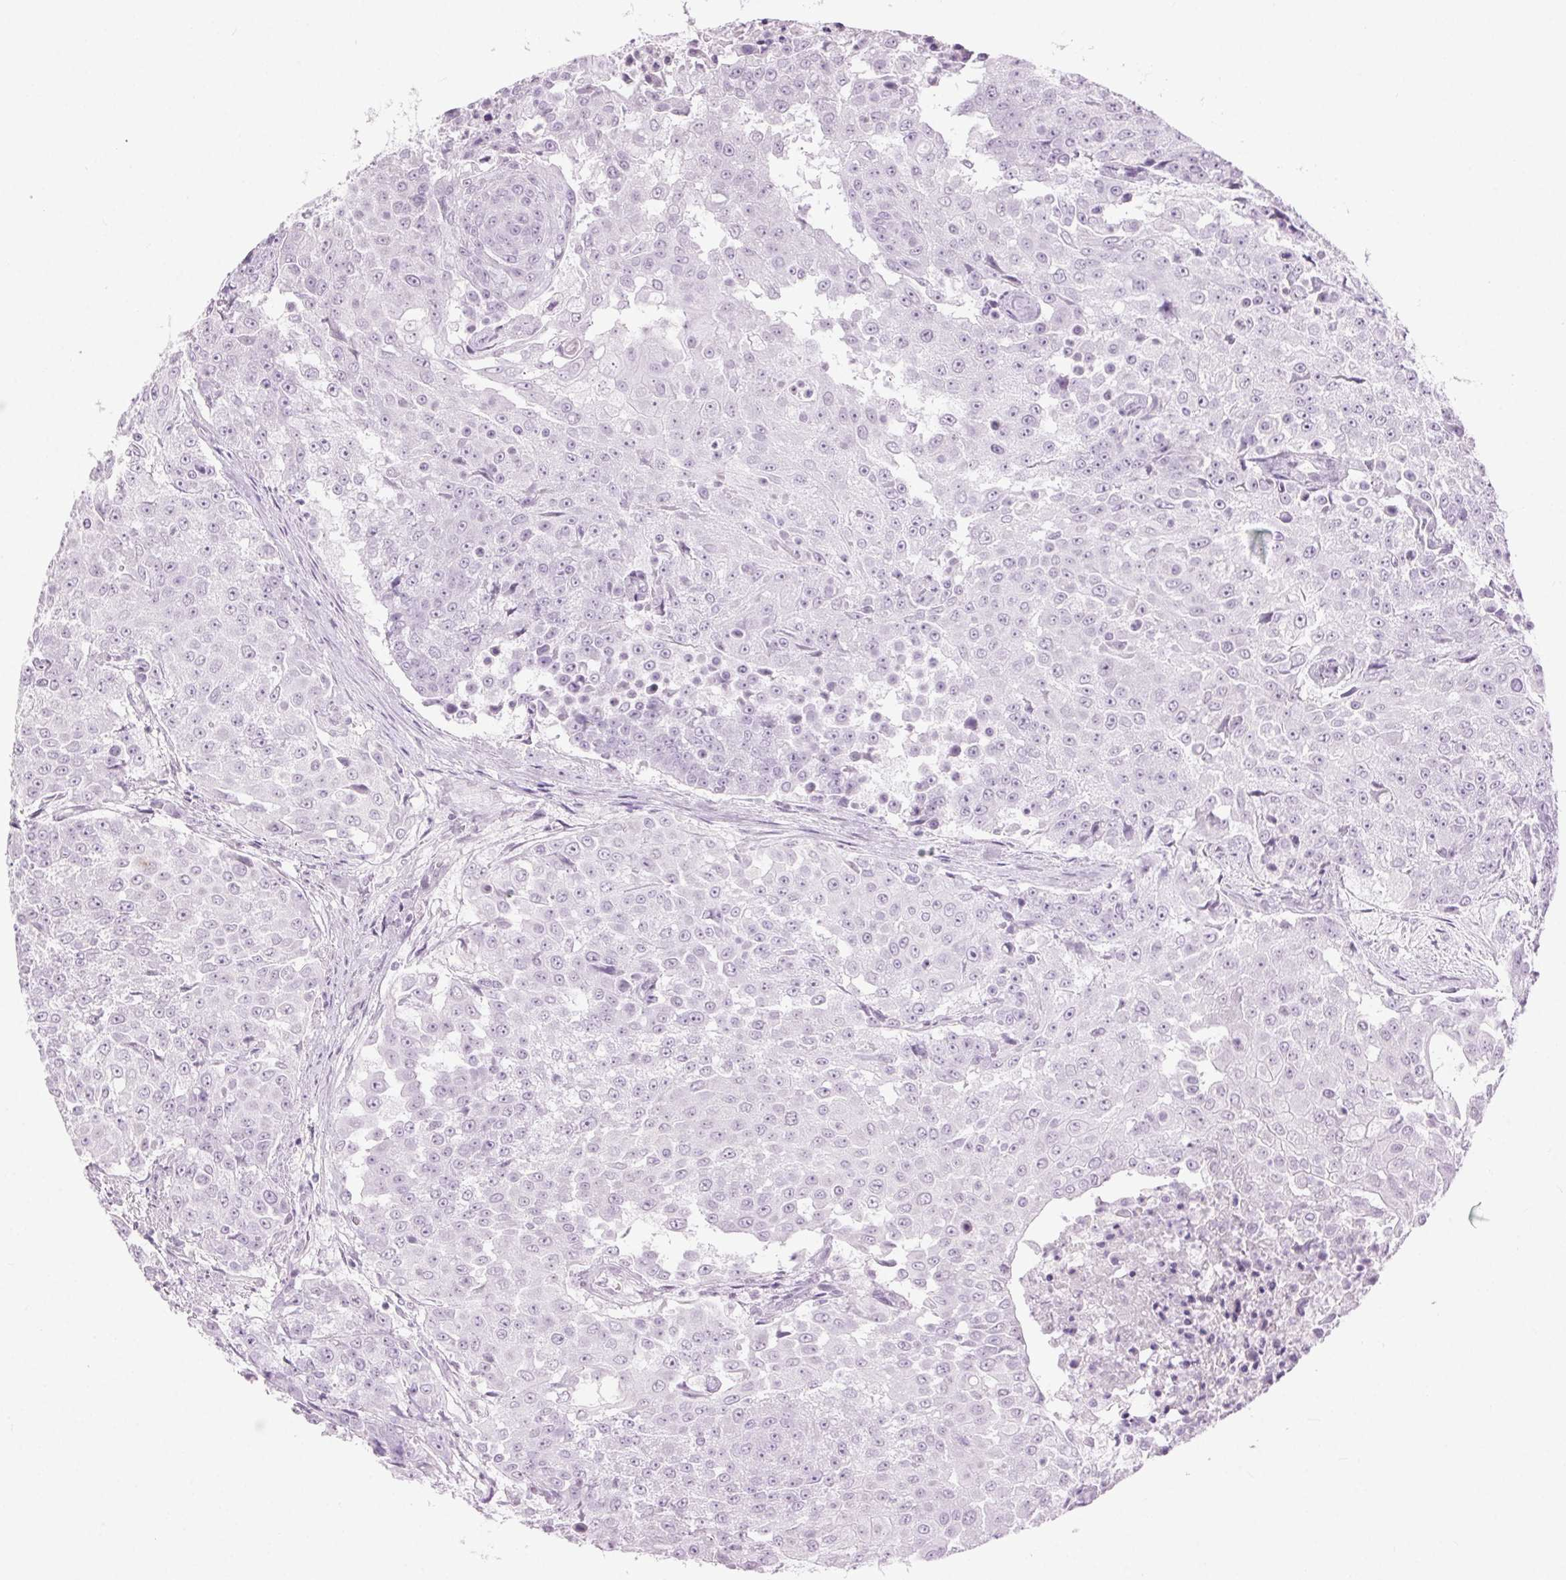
{"staining": {"intensity": "negative", "quantity": "none", "location": "none"}, "tissue": "urothelial cancer", "cell_type": "Tumor cells", "image_type": "cancer", "snomed": [{"axis": "morphology", "description": "Urothelial carcinoma, High grade"}, {"axis": "topography", "description": "Urinary bladder"}], "caption": "IHC photomicrograph of high-grade urothelial carcinoma stained for a protein (brown), which demonstrates no staining in tumor cells.", "gene": "BEND2", "patient": {"sex": "female", "age": 63}}